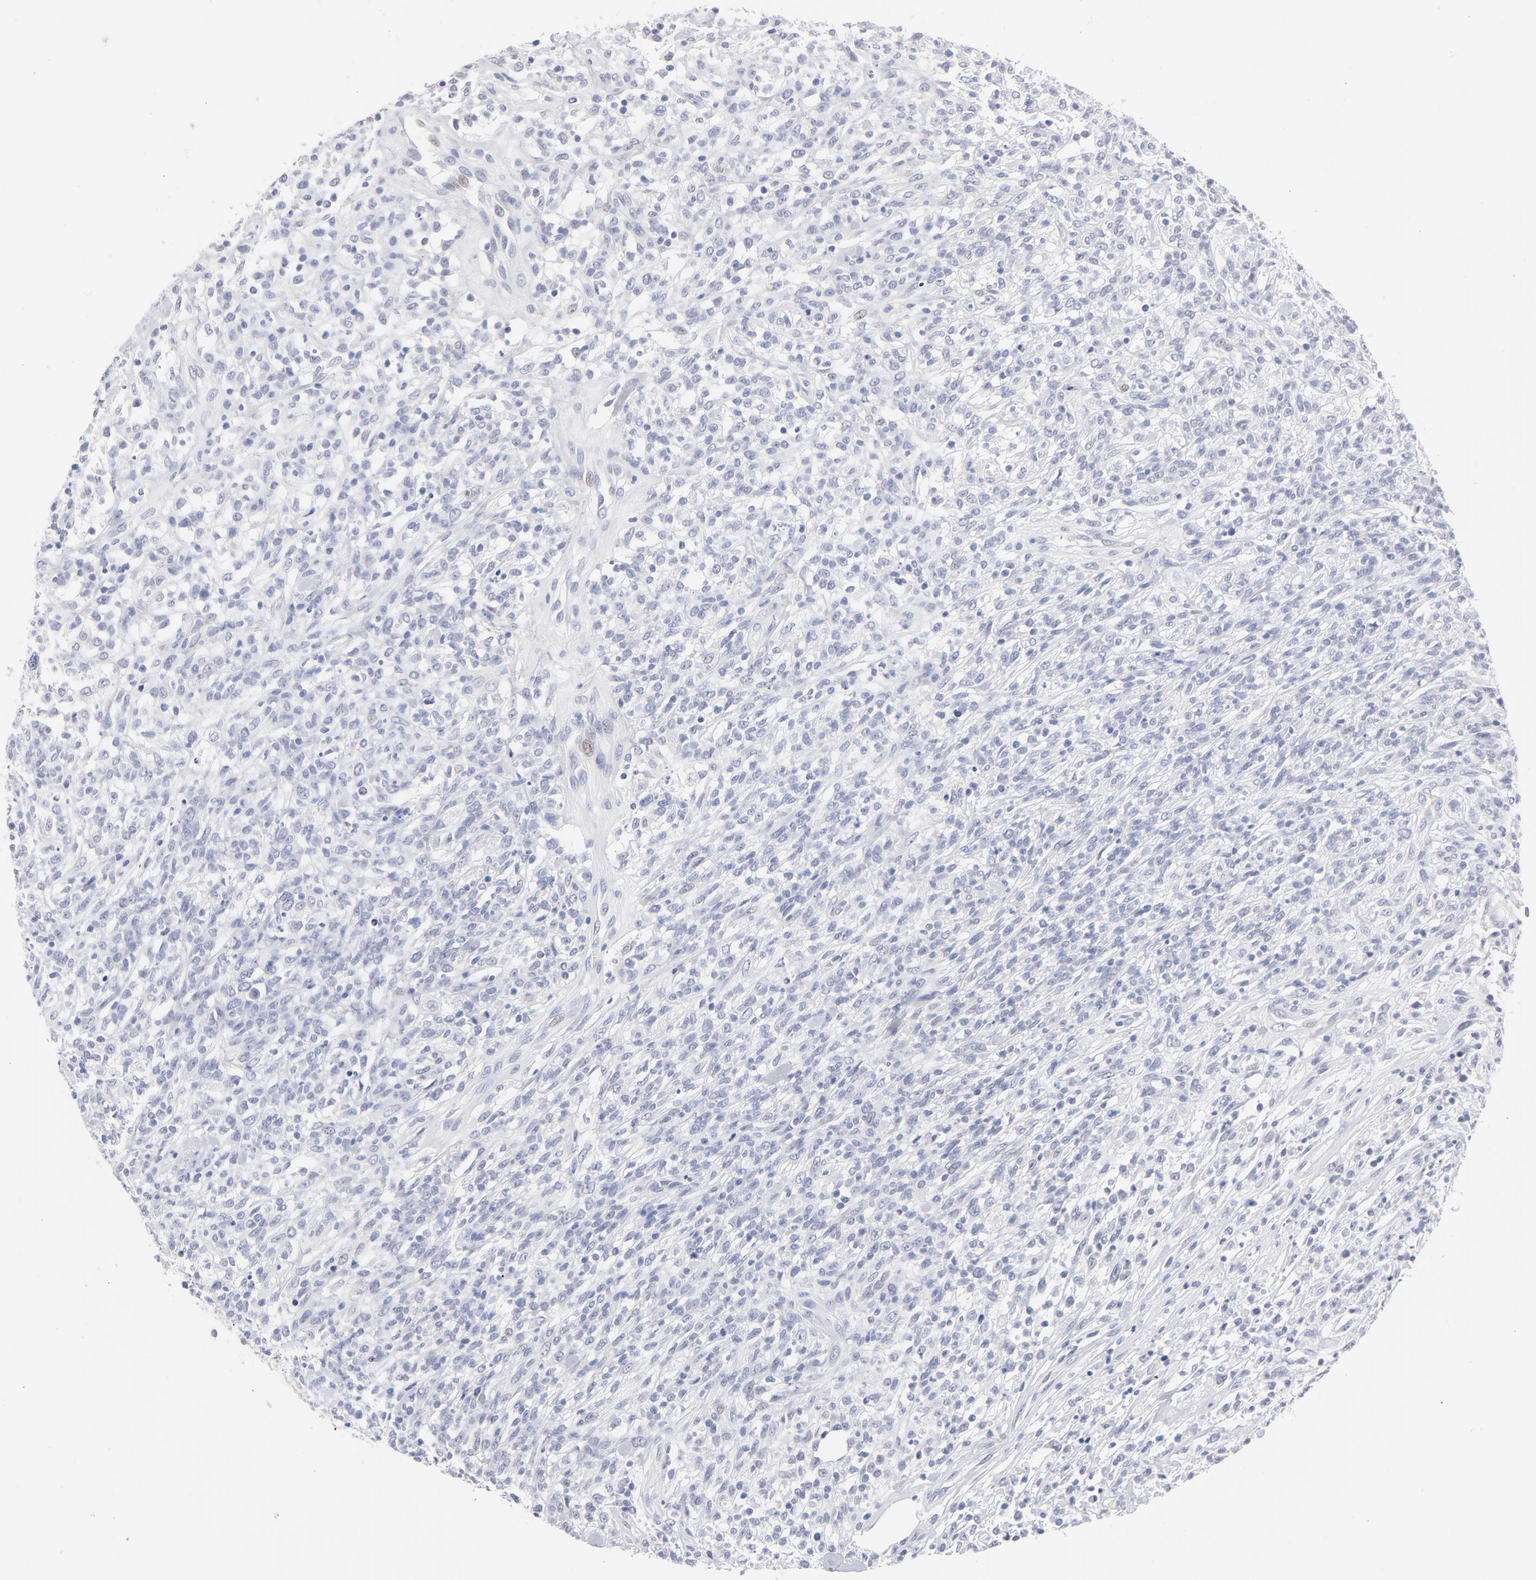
{"staining": {"intensity": "negative", "quantity": "none", "location": "none"}, "tissue": "lymphoma", "cell_type": "Tumor cells", "image_type": "cancer", "snomed": [{"axis": "morphology", "description": "Malignant lymphoma, non-Hodgkin's type, High grade"}, {"axis": "topography", "description": "Lymph node"}], "caption": "The histopathology image displays no staining of tumor cells in lymphoma.", "gene": "KHNYN", "patient": {"sex": "female", "age": 73}}